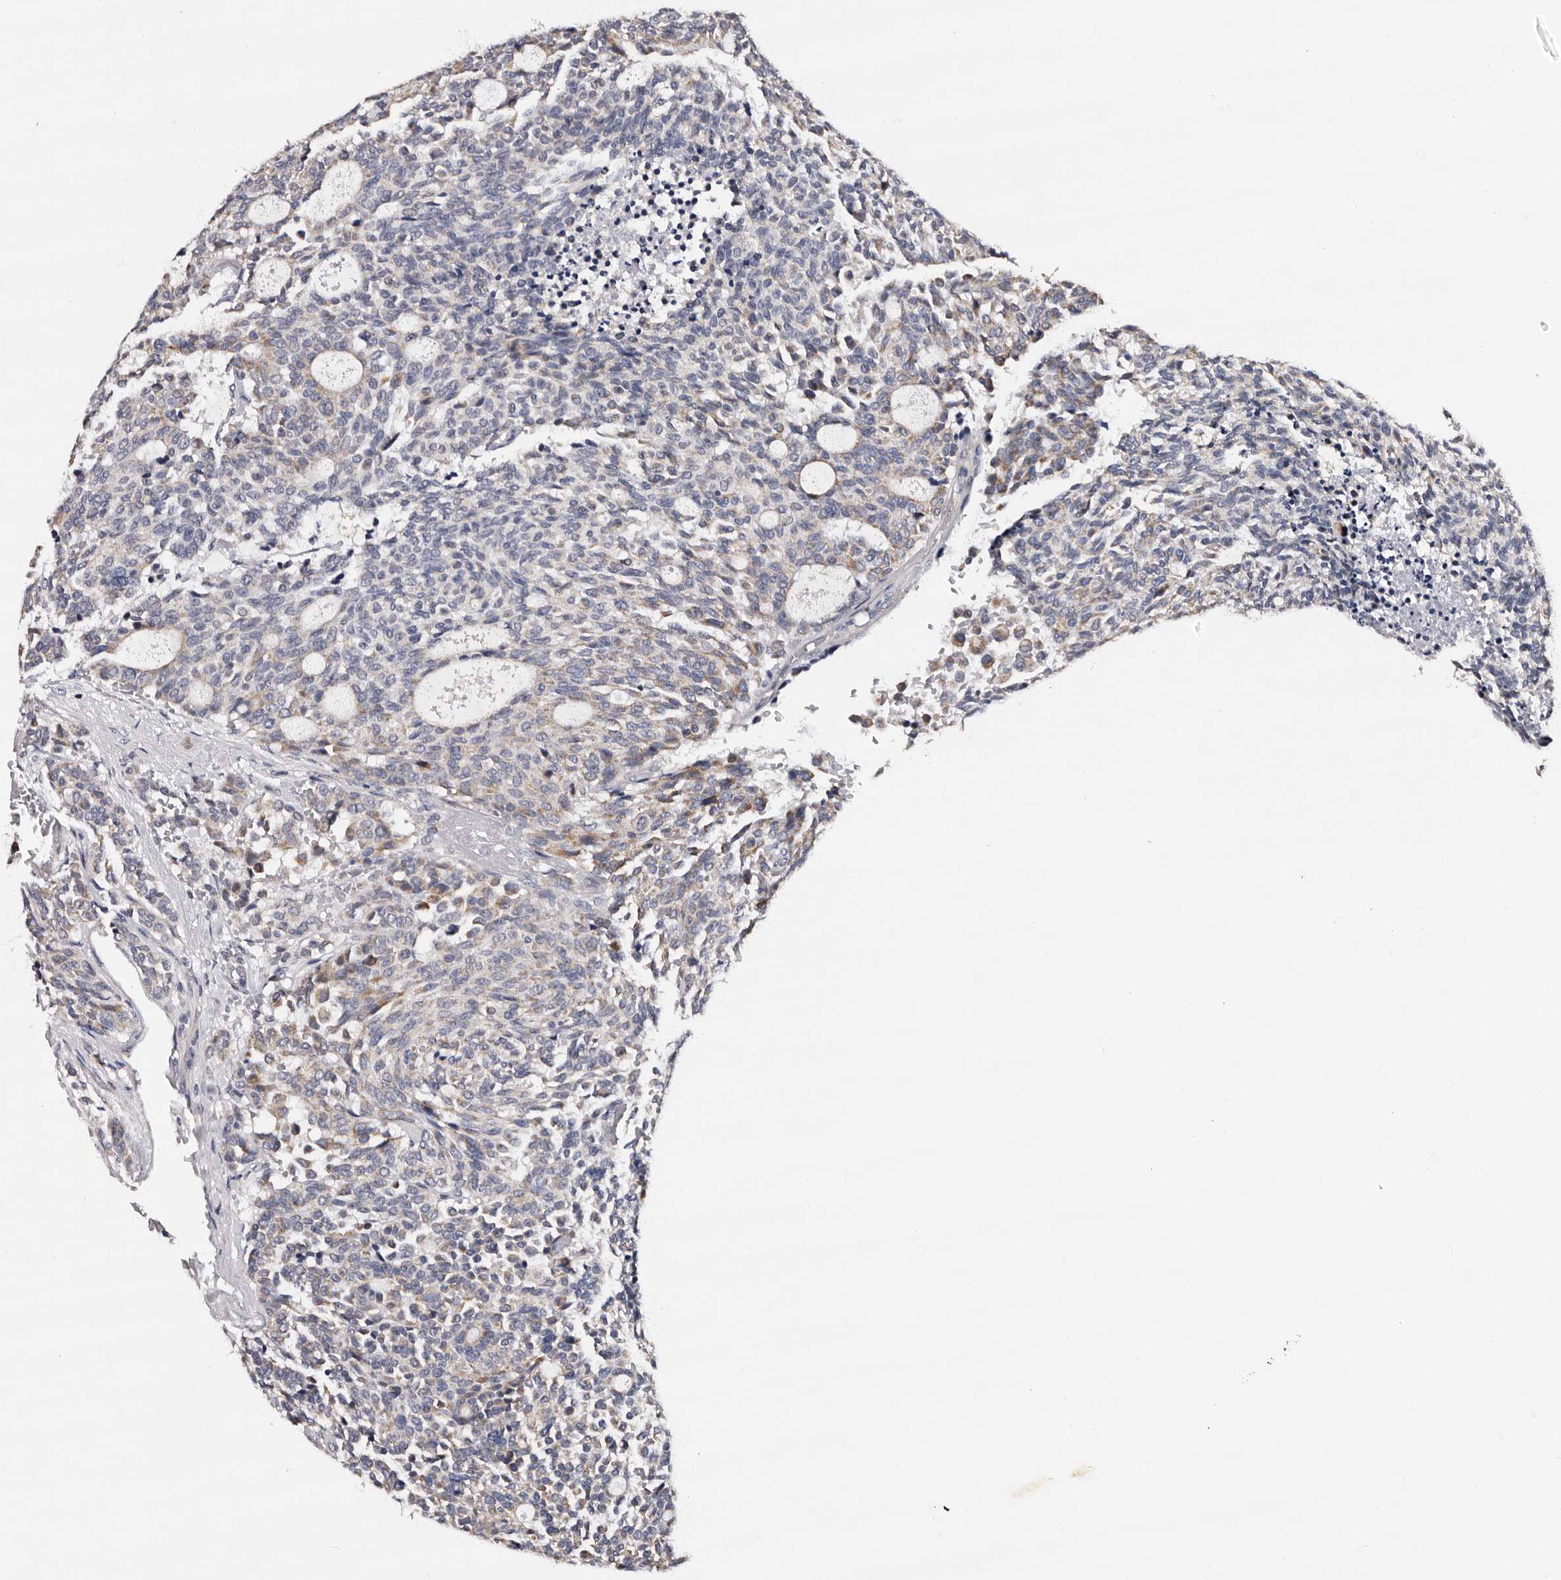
{"staining": {"intensity": "weak", "quantity": "<25%", "location": "cytoplasmic/membranous"}, "tissue": "carcinoid", "cell_type": "Tumor cells", "image_type": "cancer", "snomed": [{"axis": "morphology", "description": "Carcinoid, malignant, NOS"}, {"axis": "topography", "description": "Pancreas"}], "caption": "This histopathology image is of carcinoid (malignant) stained with immunohistochemistry to label a protein in brown with the nuclei are counter-stained blue. There is no expression in tumor cells.", "gene": "TAF4B", "patient": {"sex": "female", "age": 54}}